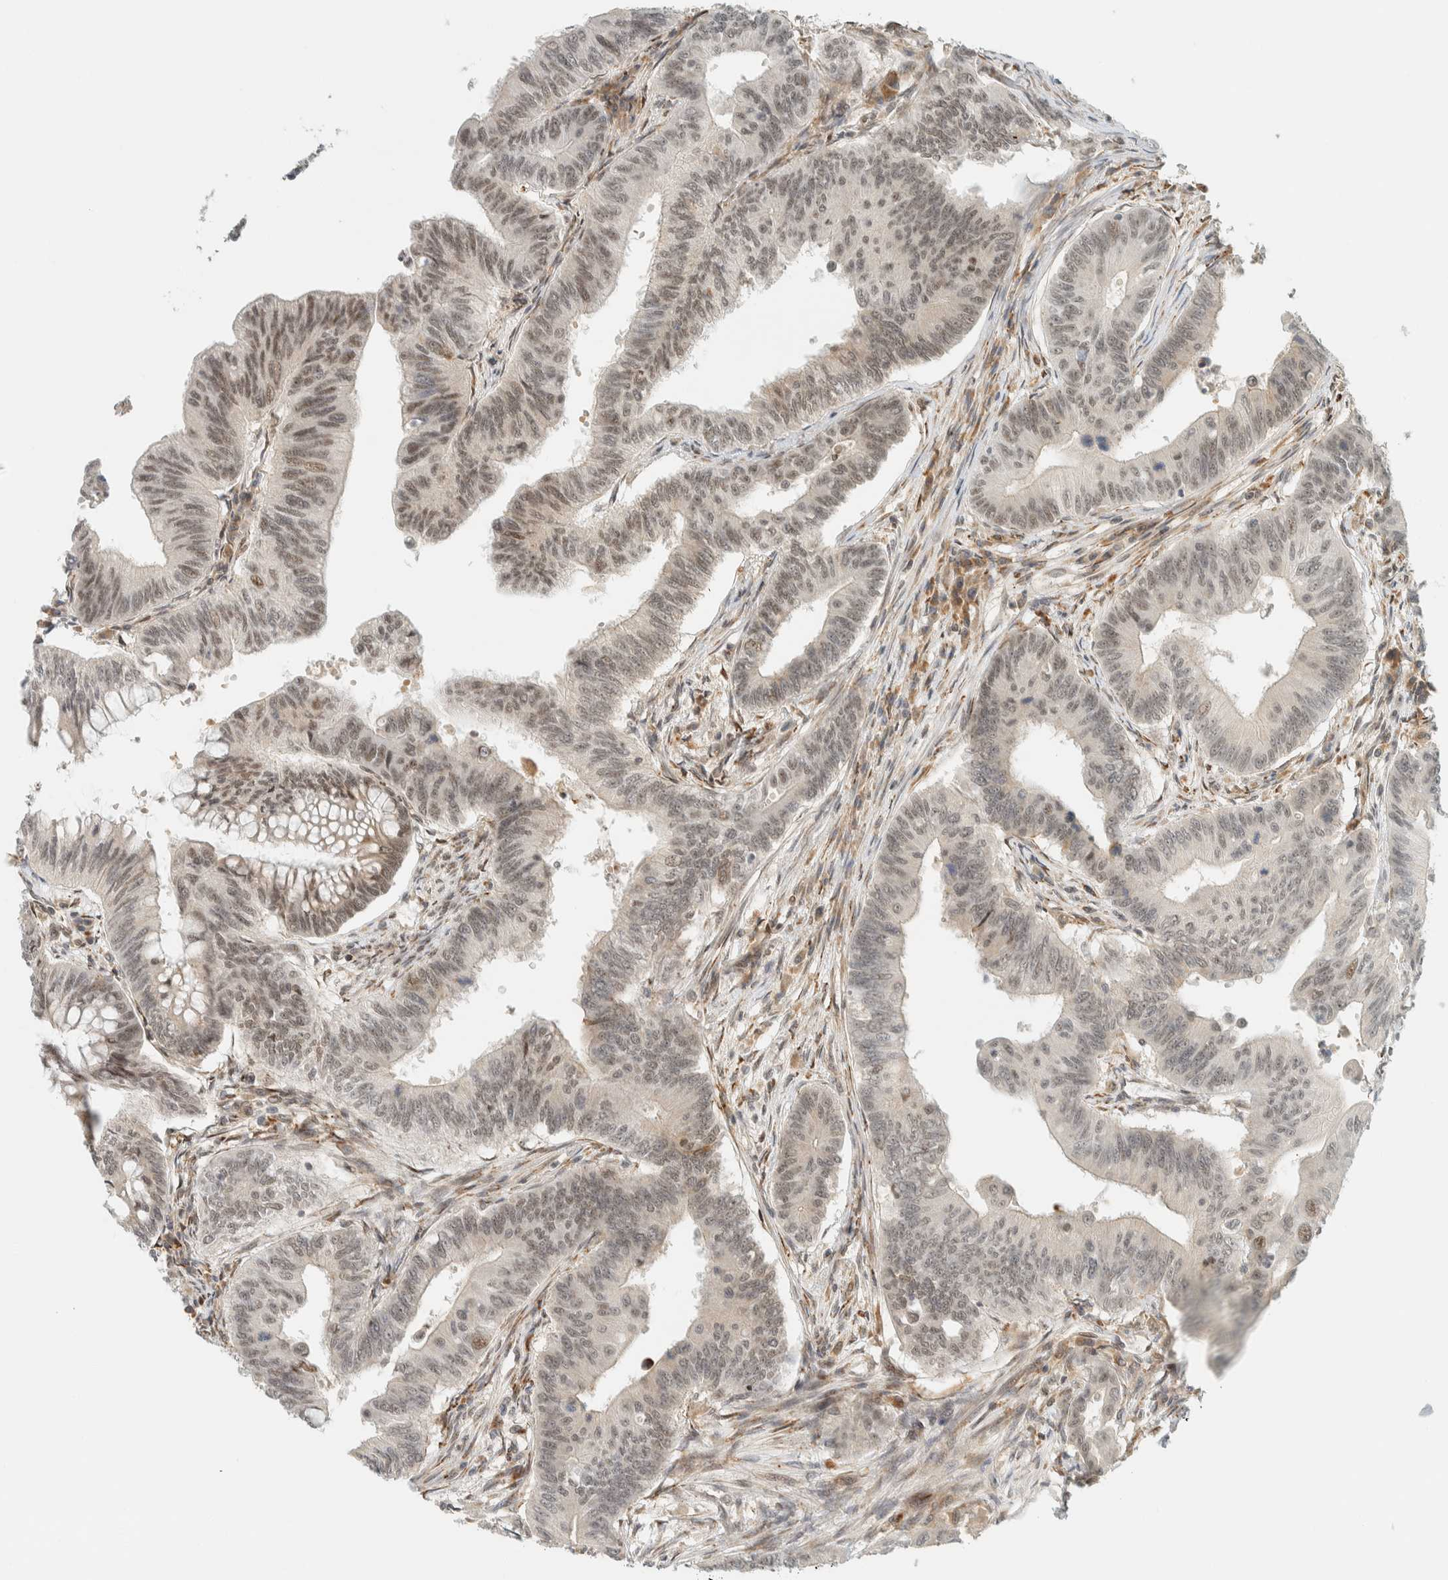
{"staining": {"intensity": "weak", "quantity": "25%-75%", "location": "nuclear"}, "tissue": "colorectal cancer", "cell_type": "Tumor cells", "image_type": "cancer", "snomed": [{"axis": "morphology", "description": "Adenoma, NOS"}, {"axis": "morphology", "description": "Adenocarcinoma, NOS"}, {"axis": "topography", "description": "Colon"}], "caption": "Approximately 25%-75% of tumor cells in adenoma (colorectal) demonstrate weak nuclear protein staining as visualized by brown immunohistochemical staining.", "gene": "ITPRID1", "patient": {"sex": "male", "age": 79}}